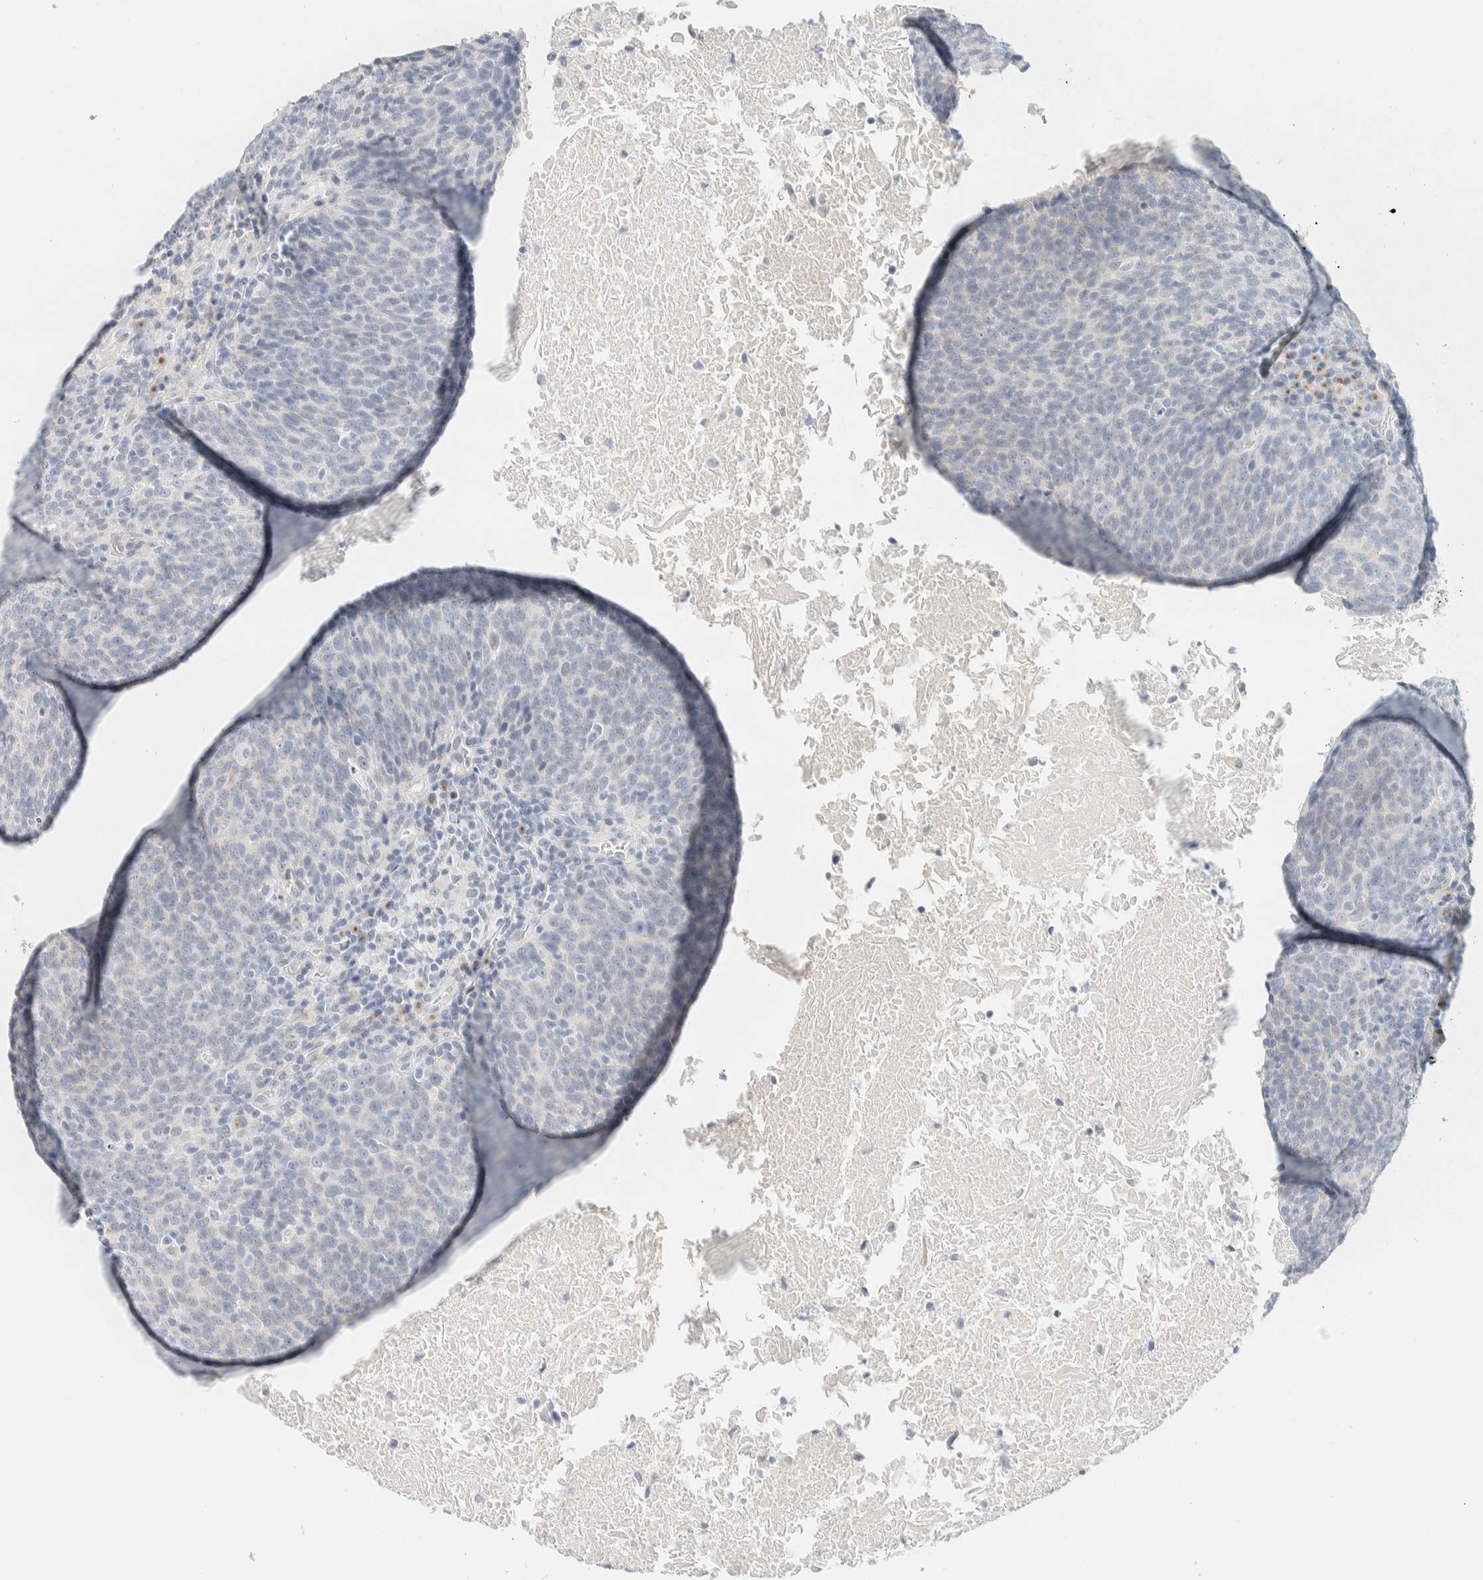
{"staining": {"intensity": "negative", "quantity": "none", "location": "none"}, "tissue": "head and neck cancer", "cell_type": "Tumor cells", "image_type": "cancer", "snomed": [{"axis": "morphology", "description": "Squamous cell carcinoma, NOS"}, {"axis": "morphology", "description": "Squamous cell carcinoma, metastatic, NOS"}, {"axis": "topography", "description": "Lymph node"}, {"axis": "topography", "description": "Head-Neck"}], "caption": "Tumor cells show no significant staining in head and neck cancer.", "gene": "SPNS3", "patient": {"sex": "male", "age": 62}}